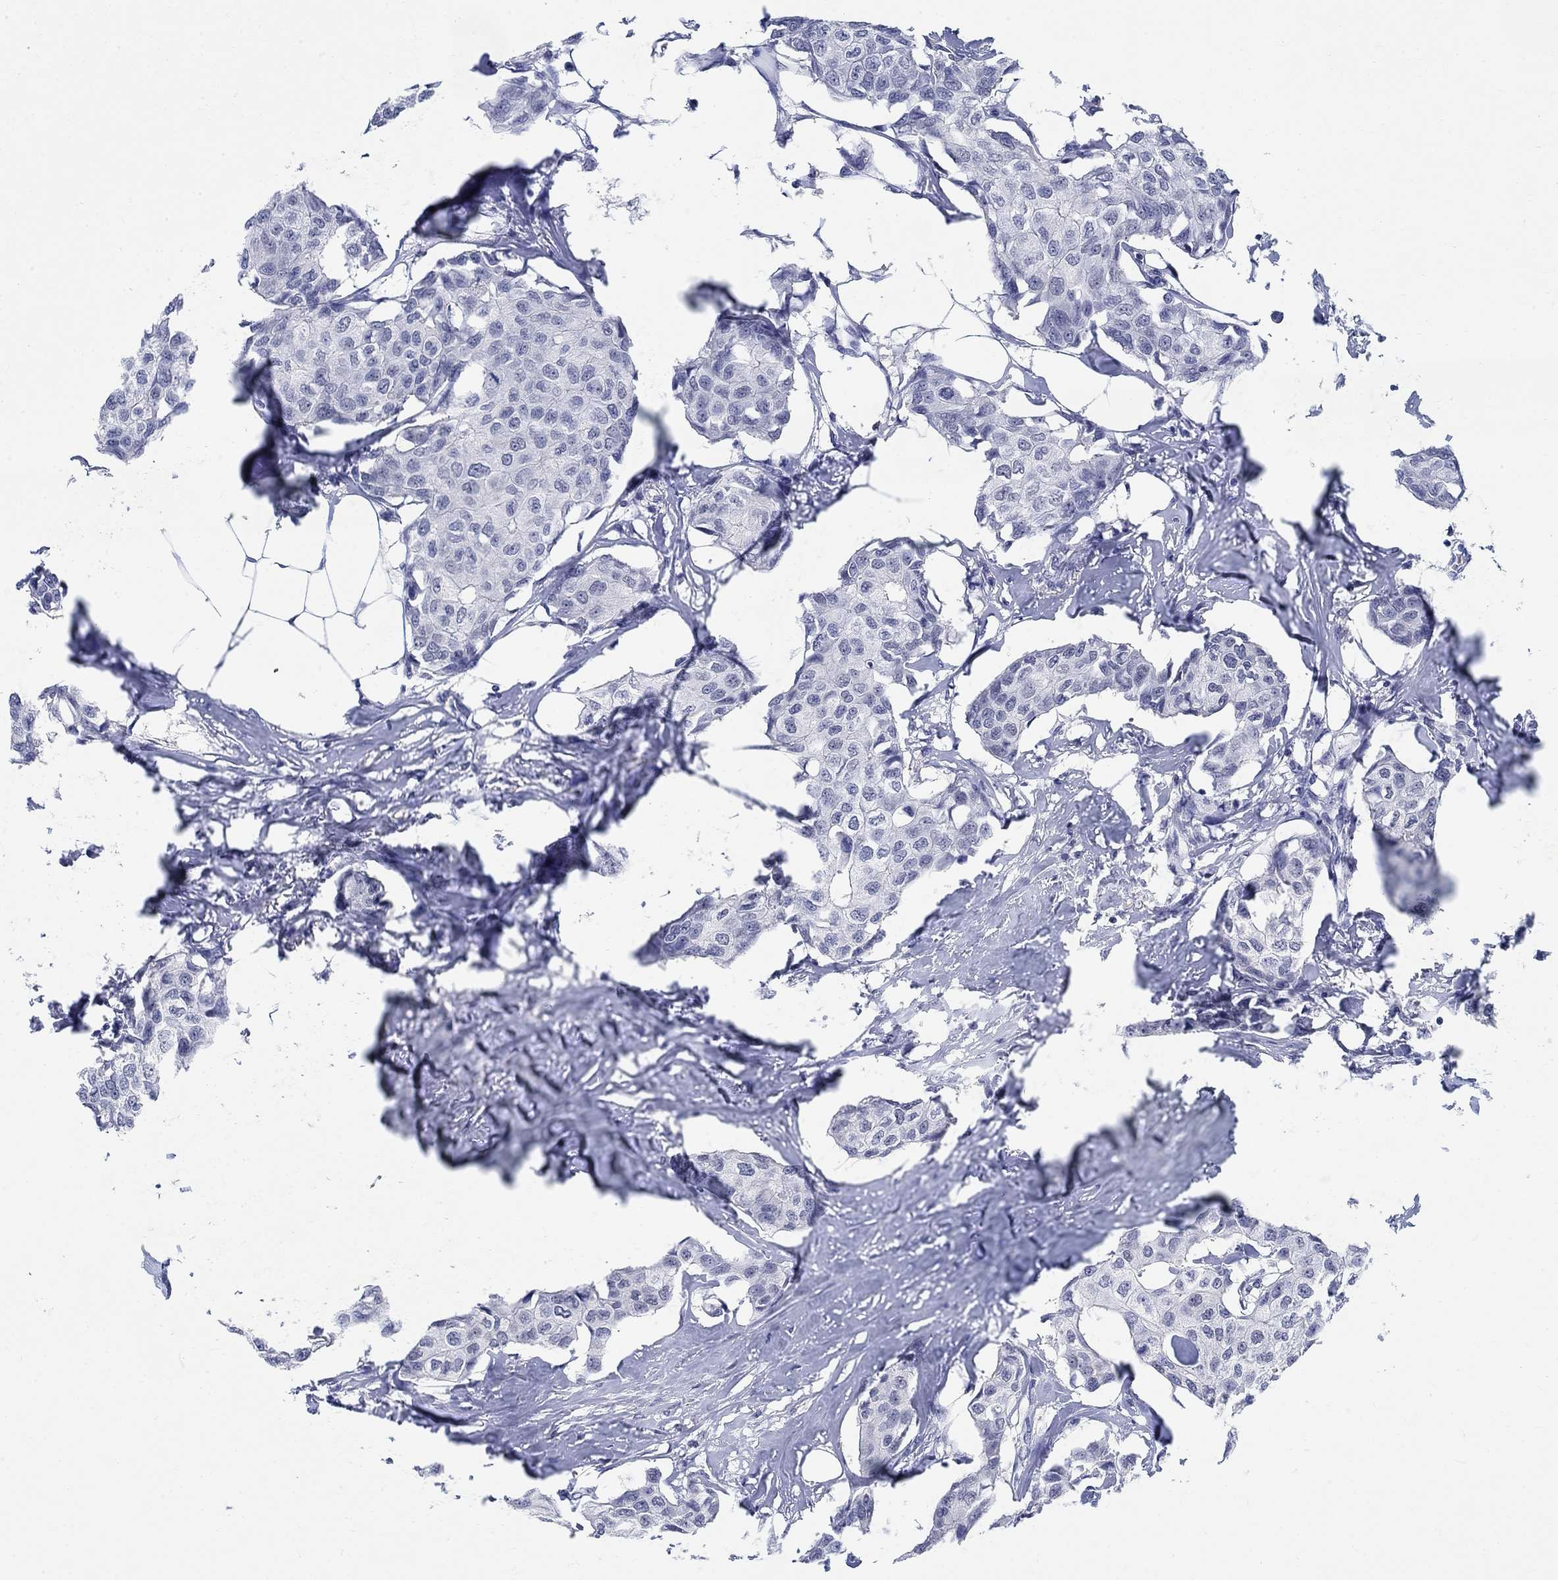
{"staining": {"intensity": "negative", "quantity": "none", "location": "none"}, "tissue": "breast cancer", "cell_type": "Tumor cells", "image_type": "cancer", "snomed": [{"axis": "morphology", "description": "Duct carcinoma"}, {"axis": "topography", "description": "Breast"}], "caption": "Immunohistochemistry (IHC) of breast cancer exhibits no staining in tumor cells. The staining is performed using DAB brown chromogen with nuclei counter-stained in using hematoxylin.", "gene": "ANKS1B", "patient": {"sex": "female", "age": 80}}